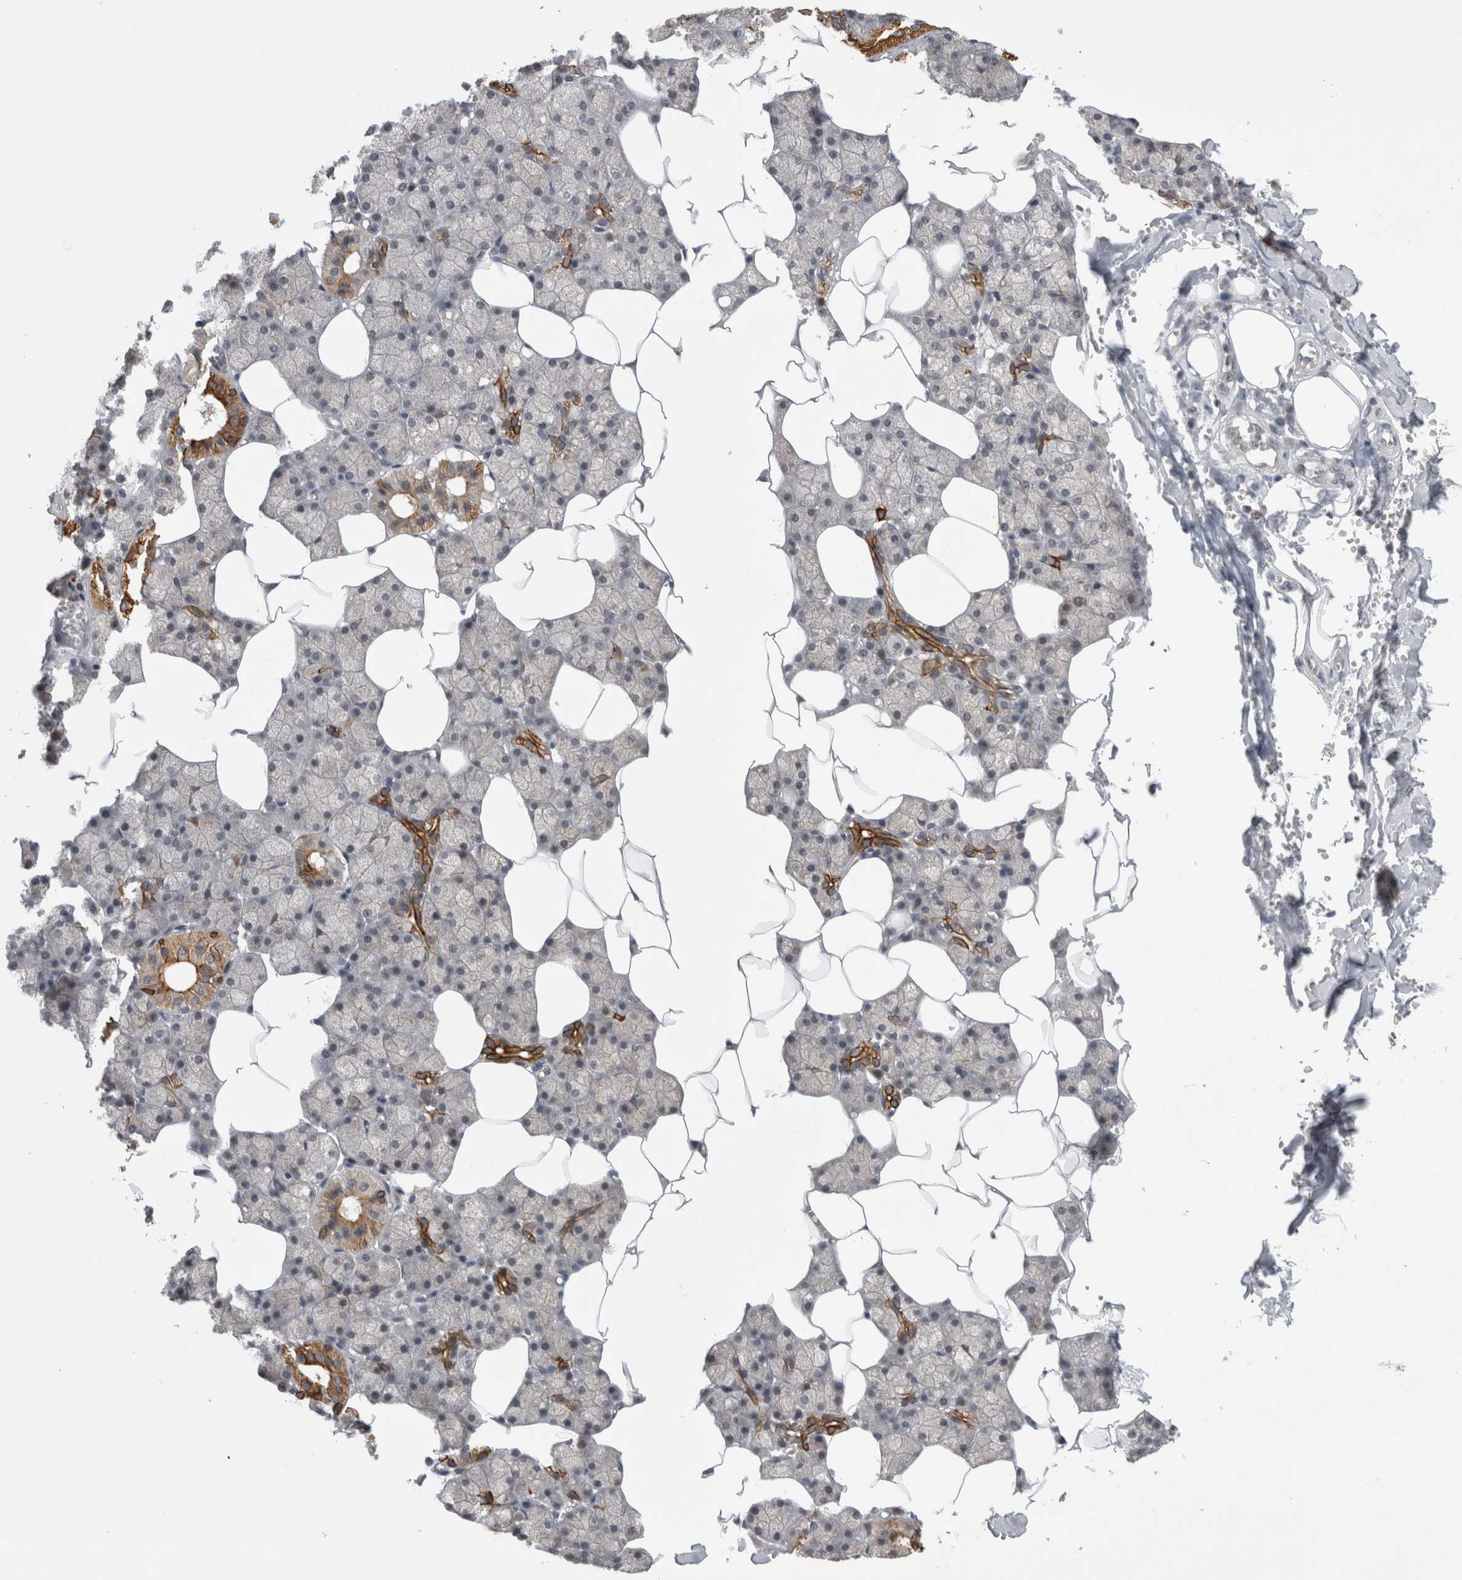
{"staining": {"intensity": "strong", "quantity": "<25%", "location": "cytoplasmic/membranous"}, "tissue": "salivary gland", "cell_type": "Glandular cells", "image_type": "normal", "snomed": [{"axis": "morphology", "description": "Normal tissue, NOS"}, {"axis": "topography", "description": "Salivary gland"}], "caption": "A high-resolution micrograph shows immunohistochemistry staining of normal salivary gland, which shows strong cytoplasmic/membranous positivity in about <25% of glandular cells.", "gene": "ZNF341", "patient": {"sex": "male", "age": 62}}